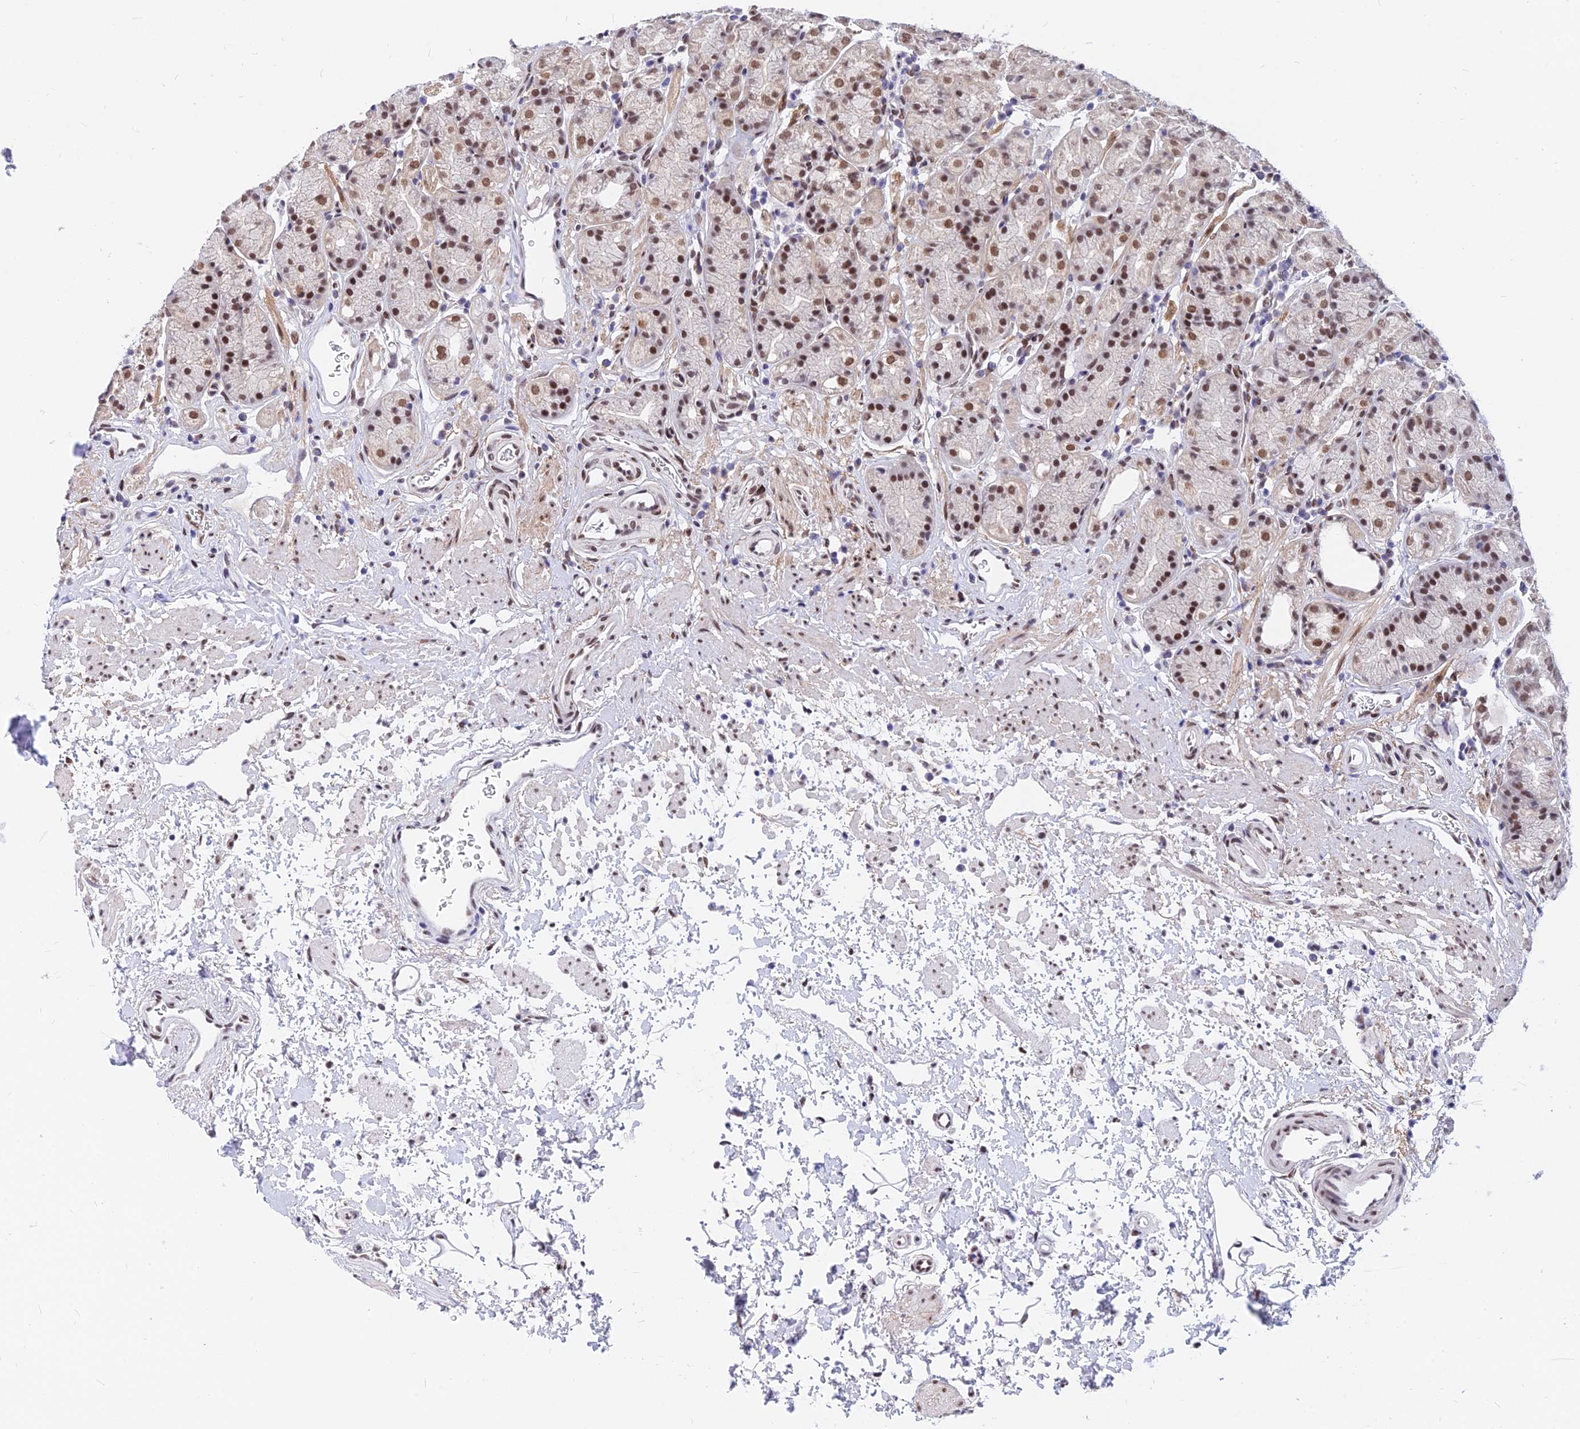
{"staining": {"intensity": "moderate", "quantity": ">75%", "location": "nuclear"}, "tissue": "stomach", "cell_type": "Glandular cells", "image_type": "normal", "snomed": [{"axis": "morphology", "description": "Normal tissue, NOS"}, {"axis": "topography", "description": "Stomach"}], "caption": "Immunohistochemistry image of normal stomach: stomach stained using immunohistochemistry (IHC) reveals medium levels of moderate protein expression localized specifically in the nuclear of glandular cells, appearing as a nuclear brown color.", "gene": "KCTD13", "patient": {"sex": "male", "age": 63}}